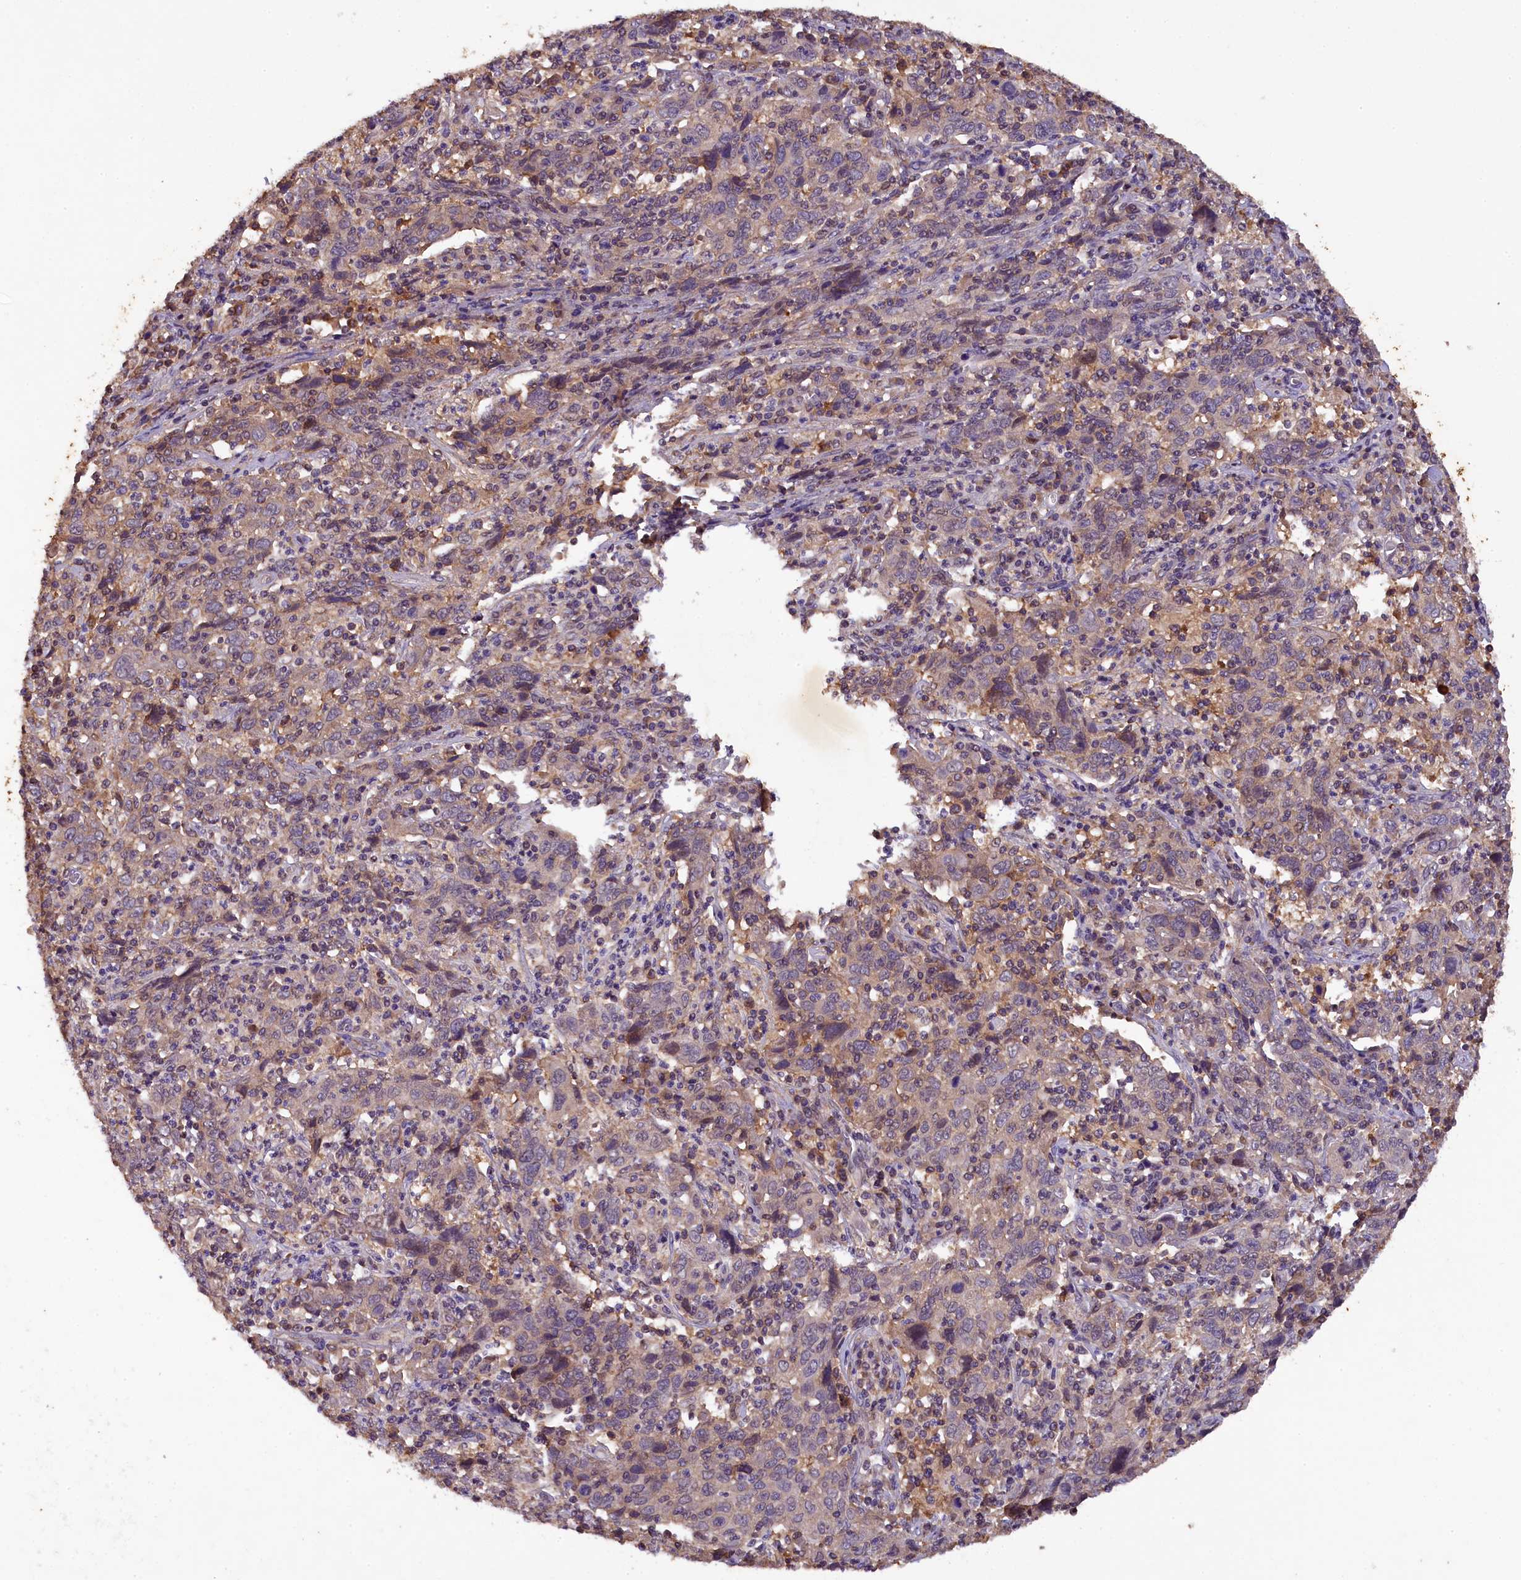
{"staining": {"intensity": "weak", "quantity": "<25%", "location": "cytoplasmic/membranous"}, "tissue": "cervical cancer", "cell_type": "Tumor cells", "image_type": "cancer", "snomed": [{"axis": "morphology", "description": "Squamous cell carcinoma, NOS"}, {"axis": "topography", "description": "Cervix"}], "caption": "An immunohistochemistry micrograph of cervical cancer is shown. There is no staining in tumor cells of cervical cancer. (DAB immunohistochemistry (IHC) with hematoxylin counter stain).", "gene": "PLXNB1", "patient": {"sex": "female", "age": 46}}